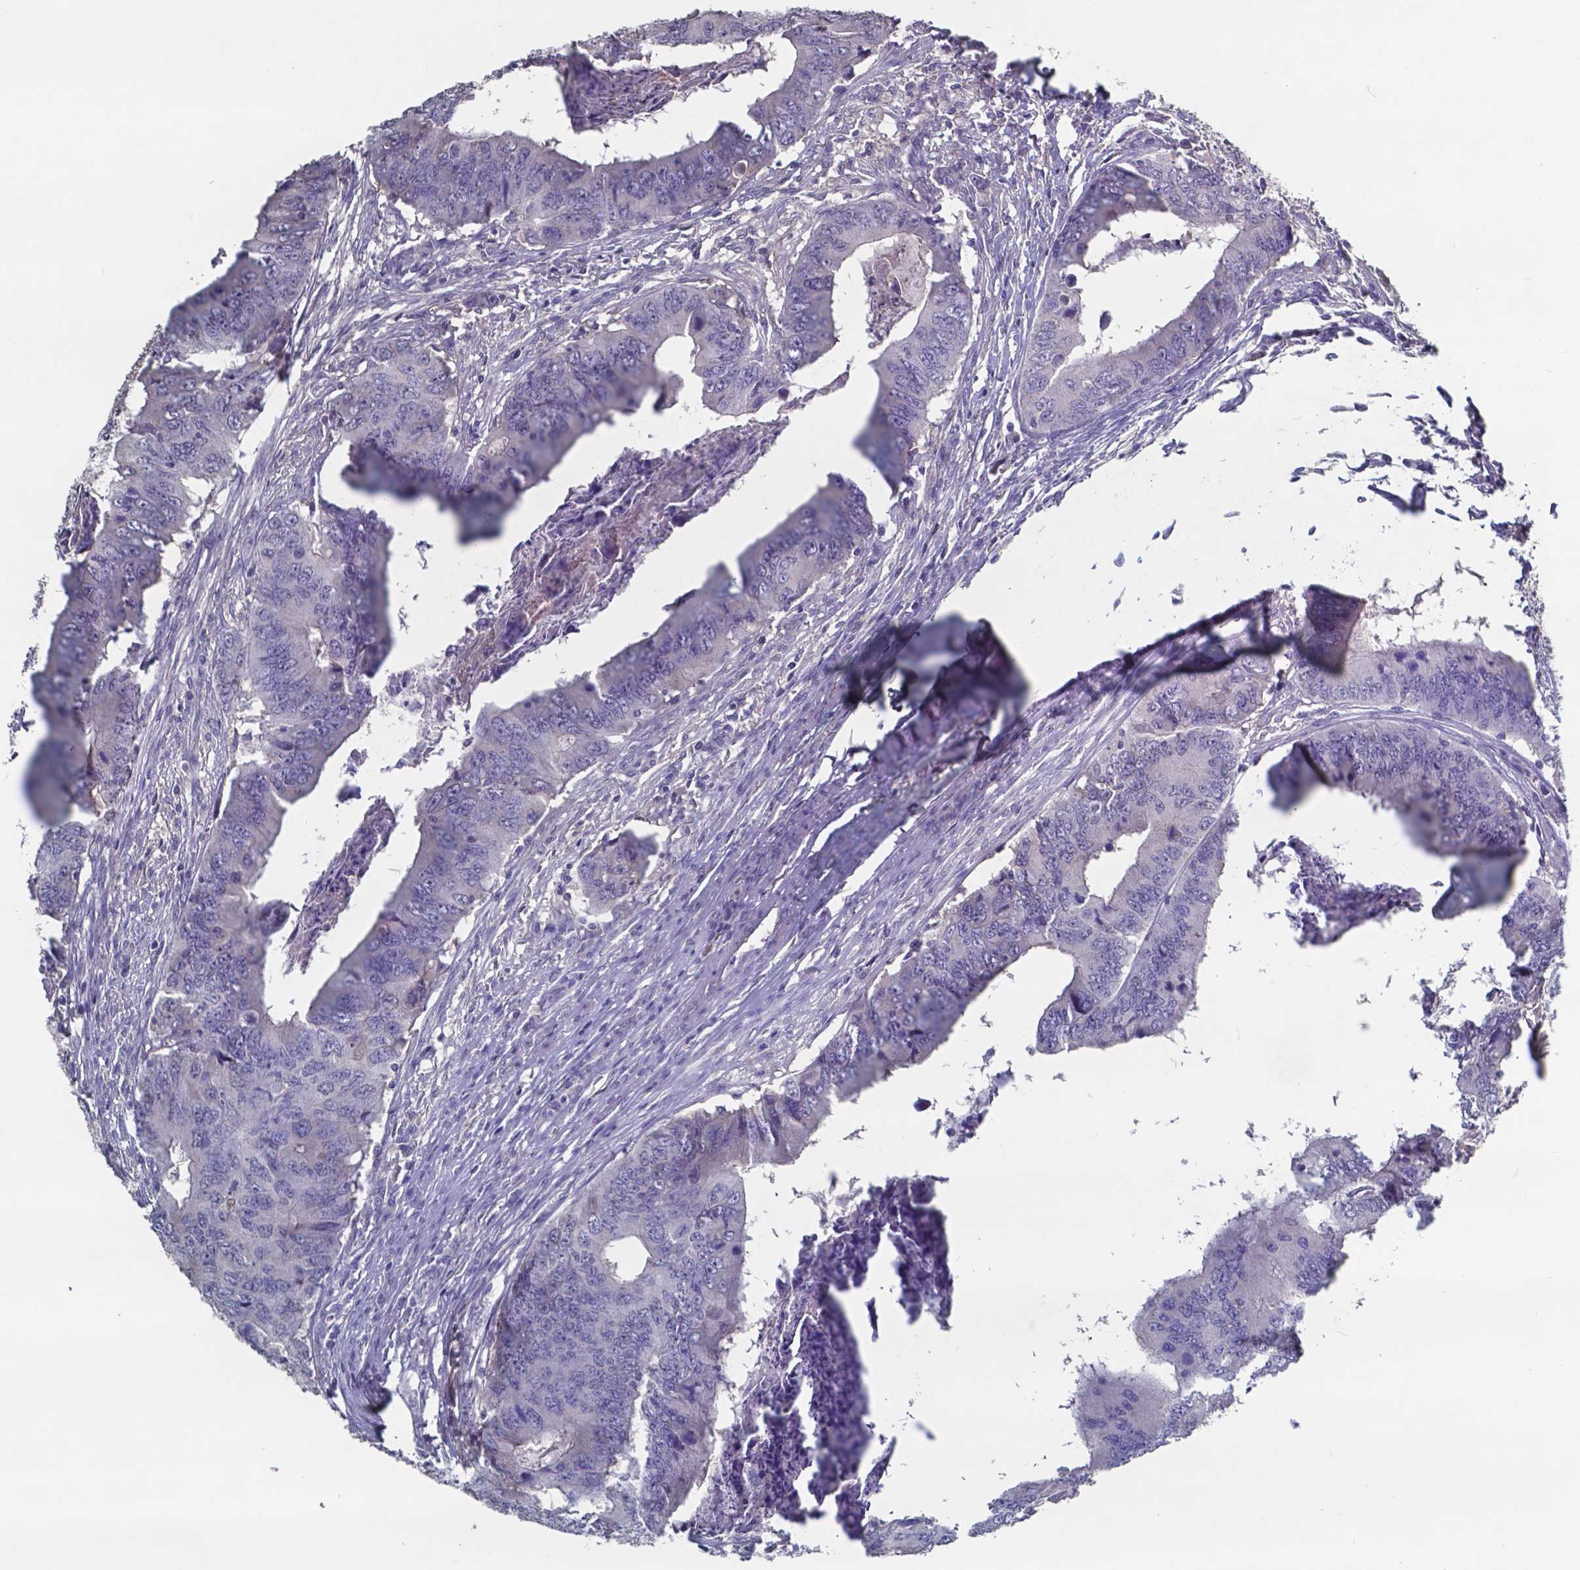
{"staining": {"intensity": "negative", "quantity": "none", "location": "none"}, "tissue": "colorectal cancer", "cell_type": "Tumor cells", "image_type": "cancer", "snomed": [{"axis": "morphology", "description": "Adenocarcinoma, NOS"}, {"axis": "topography", "description": "Colon"}], "caption": "This is a photomicrograph of immunohistochemistry staining of colorectal cancer, which shows no positivity in tumor cells.", "gene": "TTR", "patient": {"sex": "male", "age": 53}}